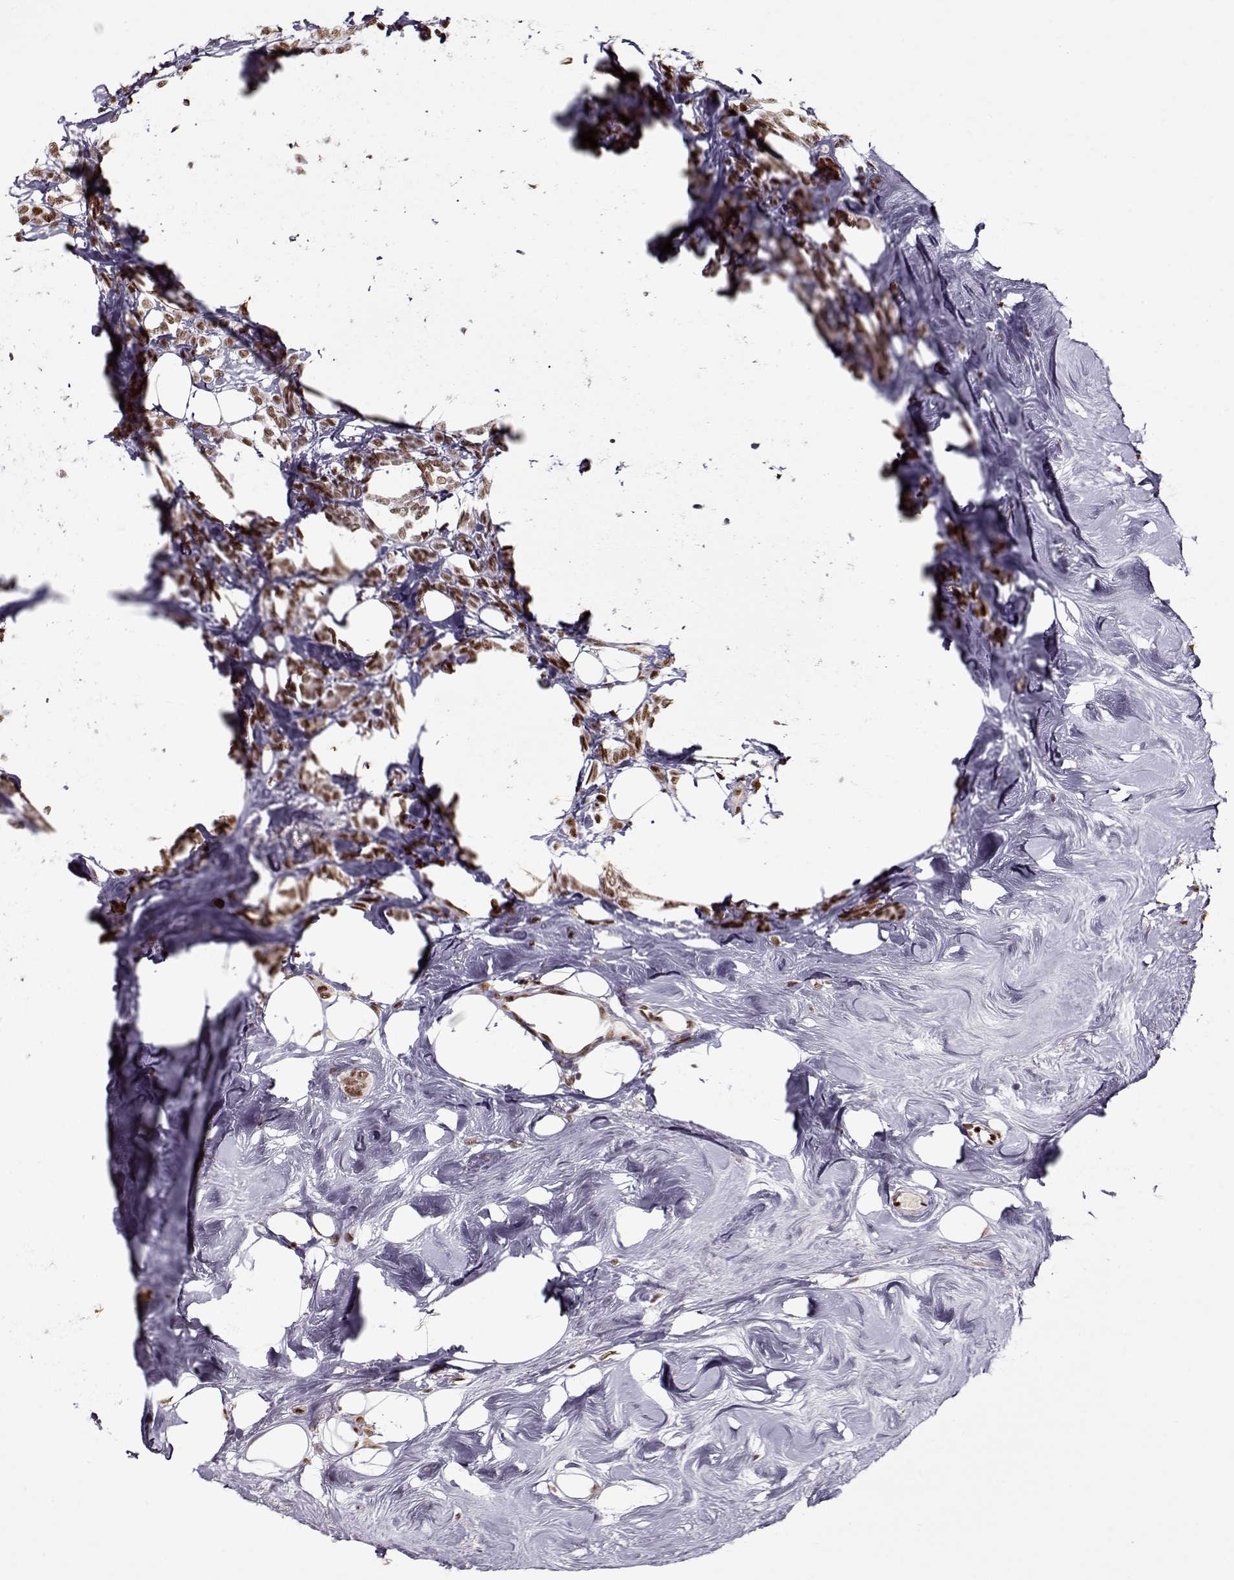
{"staining": {"intensity": "moderate", "quantity": ">75%", "location": "nuclear"}, "tissue": "breast cancer", "cell_type": "Tumor cells", "image_type": "cancer", "snomed": [{"axis": "morphology", "description": "Lobular carcinoma"}, {"axis": "topography", "description": "Breast"}], "caption": "Immunohistochemical staining of lobular carcinoma (breast) displays medium levels of moderate nuclear staining in approximately >75% of tumor cells.", "gene": "PRMT8", "patient": {"sex": "female", "age": 49}}